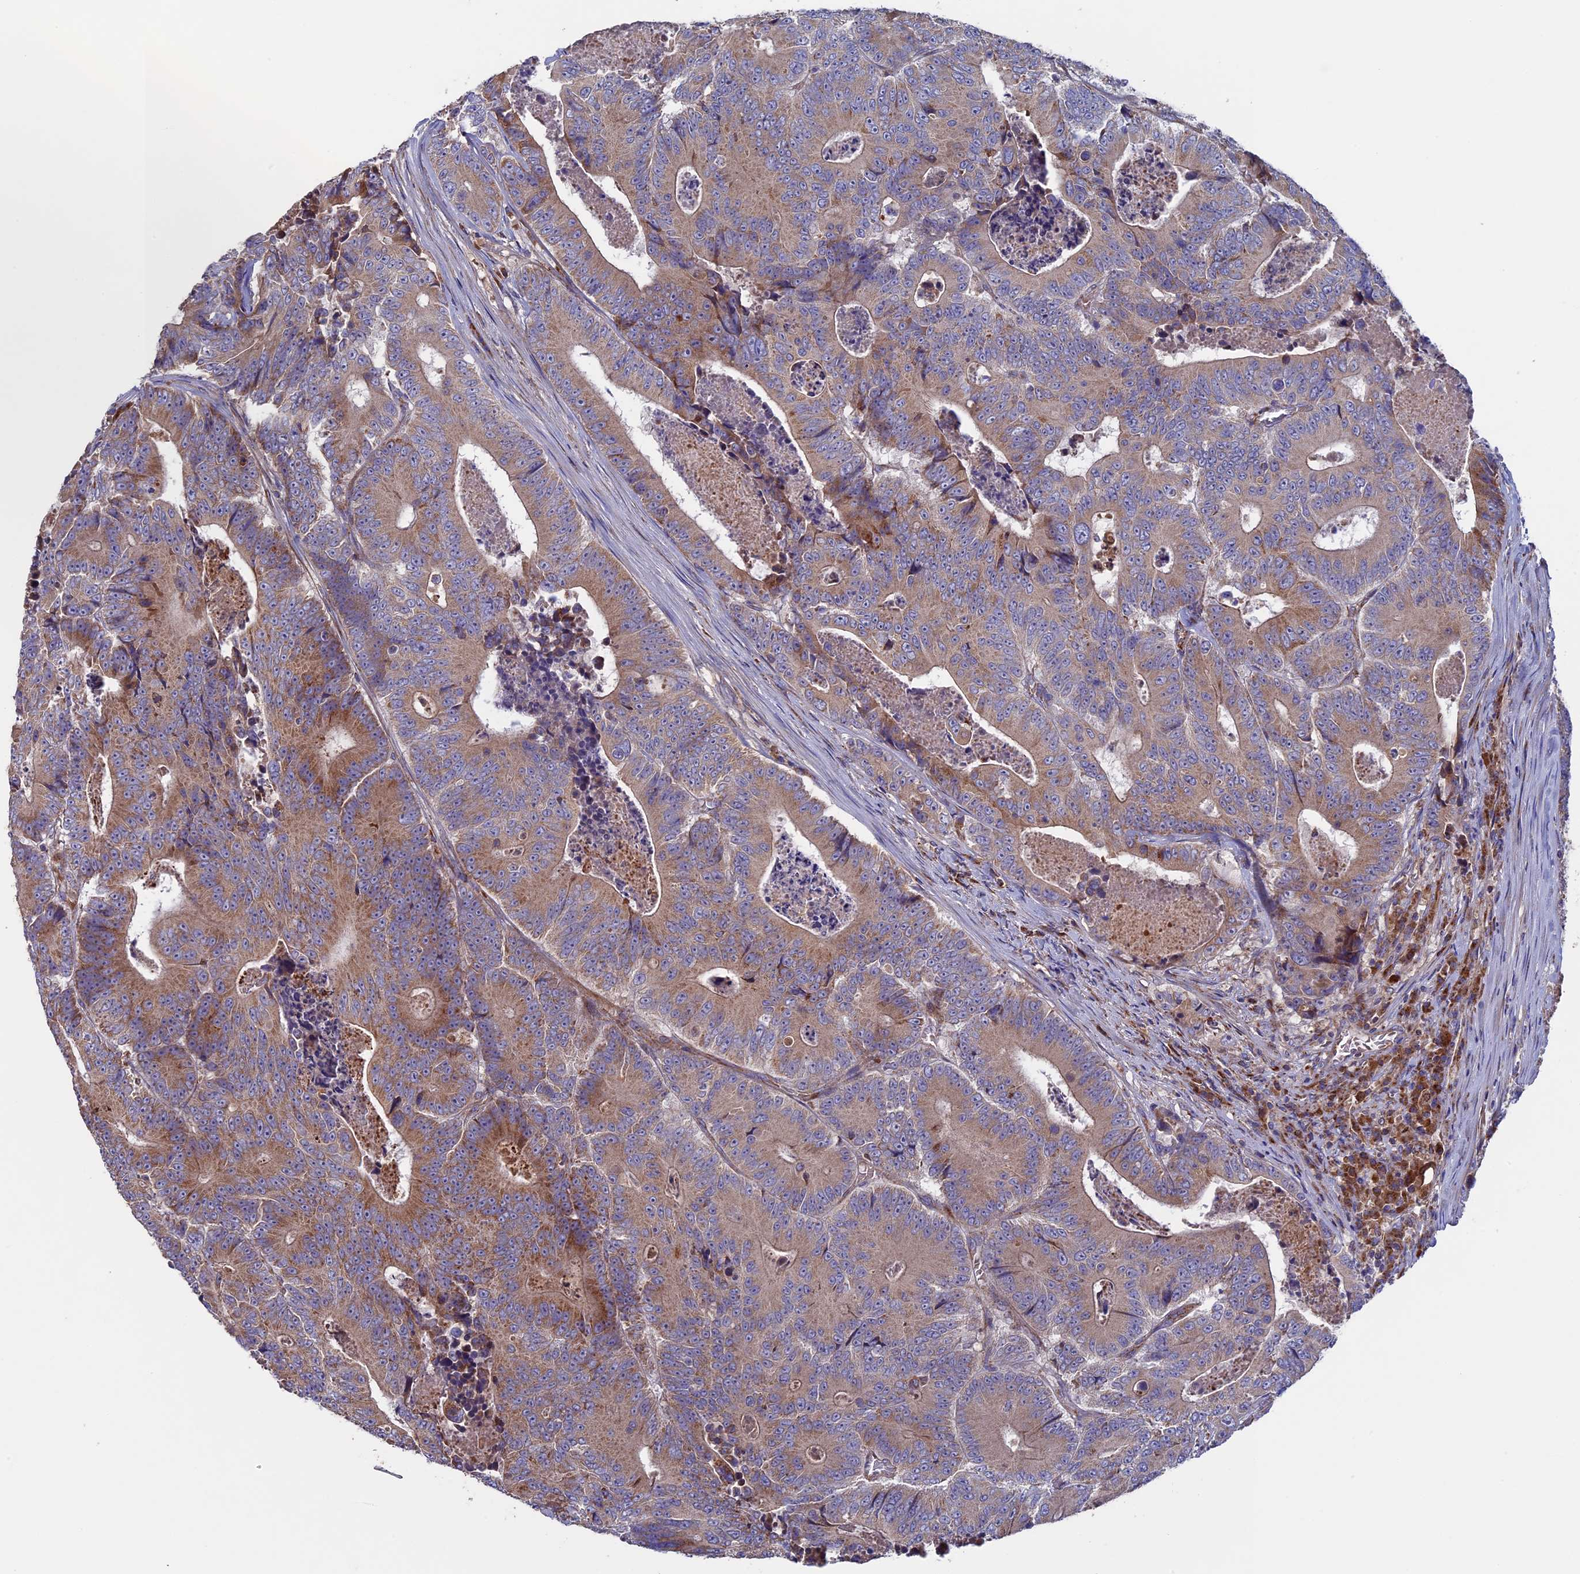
{"staining": {"intensity": "moderate", "quantity": ">75%", "location": "cytoplasmic/membranous"}, "tissue": "colorectal cancer", "cell_type": "Tumor cells", "image_type": "cancer", "snomed": [{"axis": "morphology", "description": "Adenocarcinoma, NOS"}, {"axis": "topography", "description": "Colon"}], "caption": "A brown stain labels moderate cytoplasmic/membranous positivity of a protein in human colorectal adenocarcinoma tumor cells.", "gene": "SLC15A5", "patient": {"sex": "male", "age": 83}}